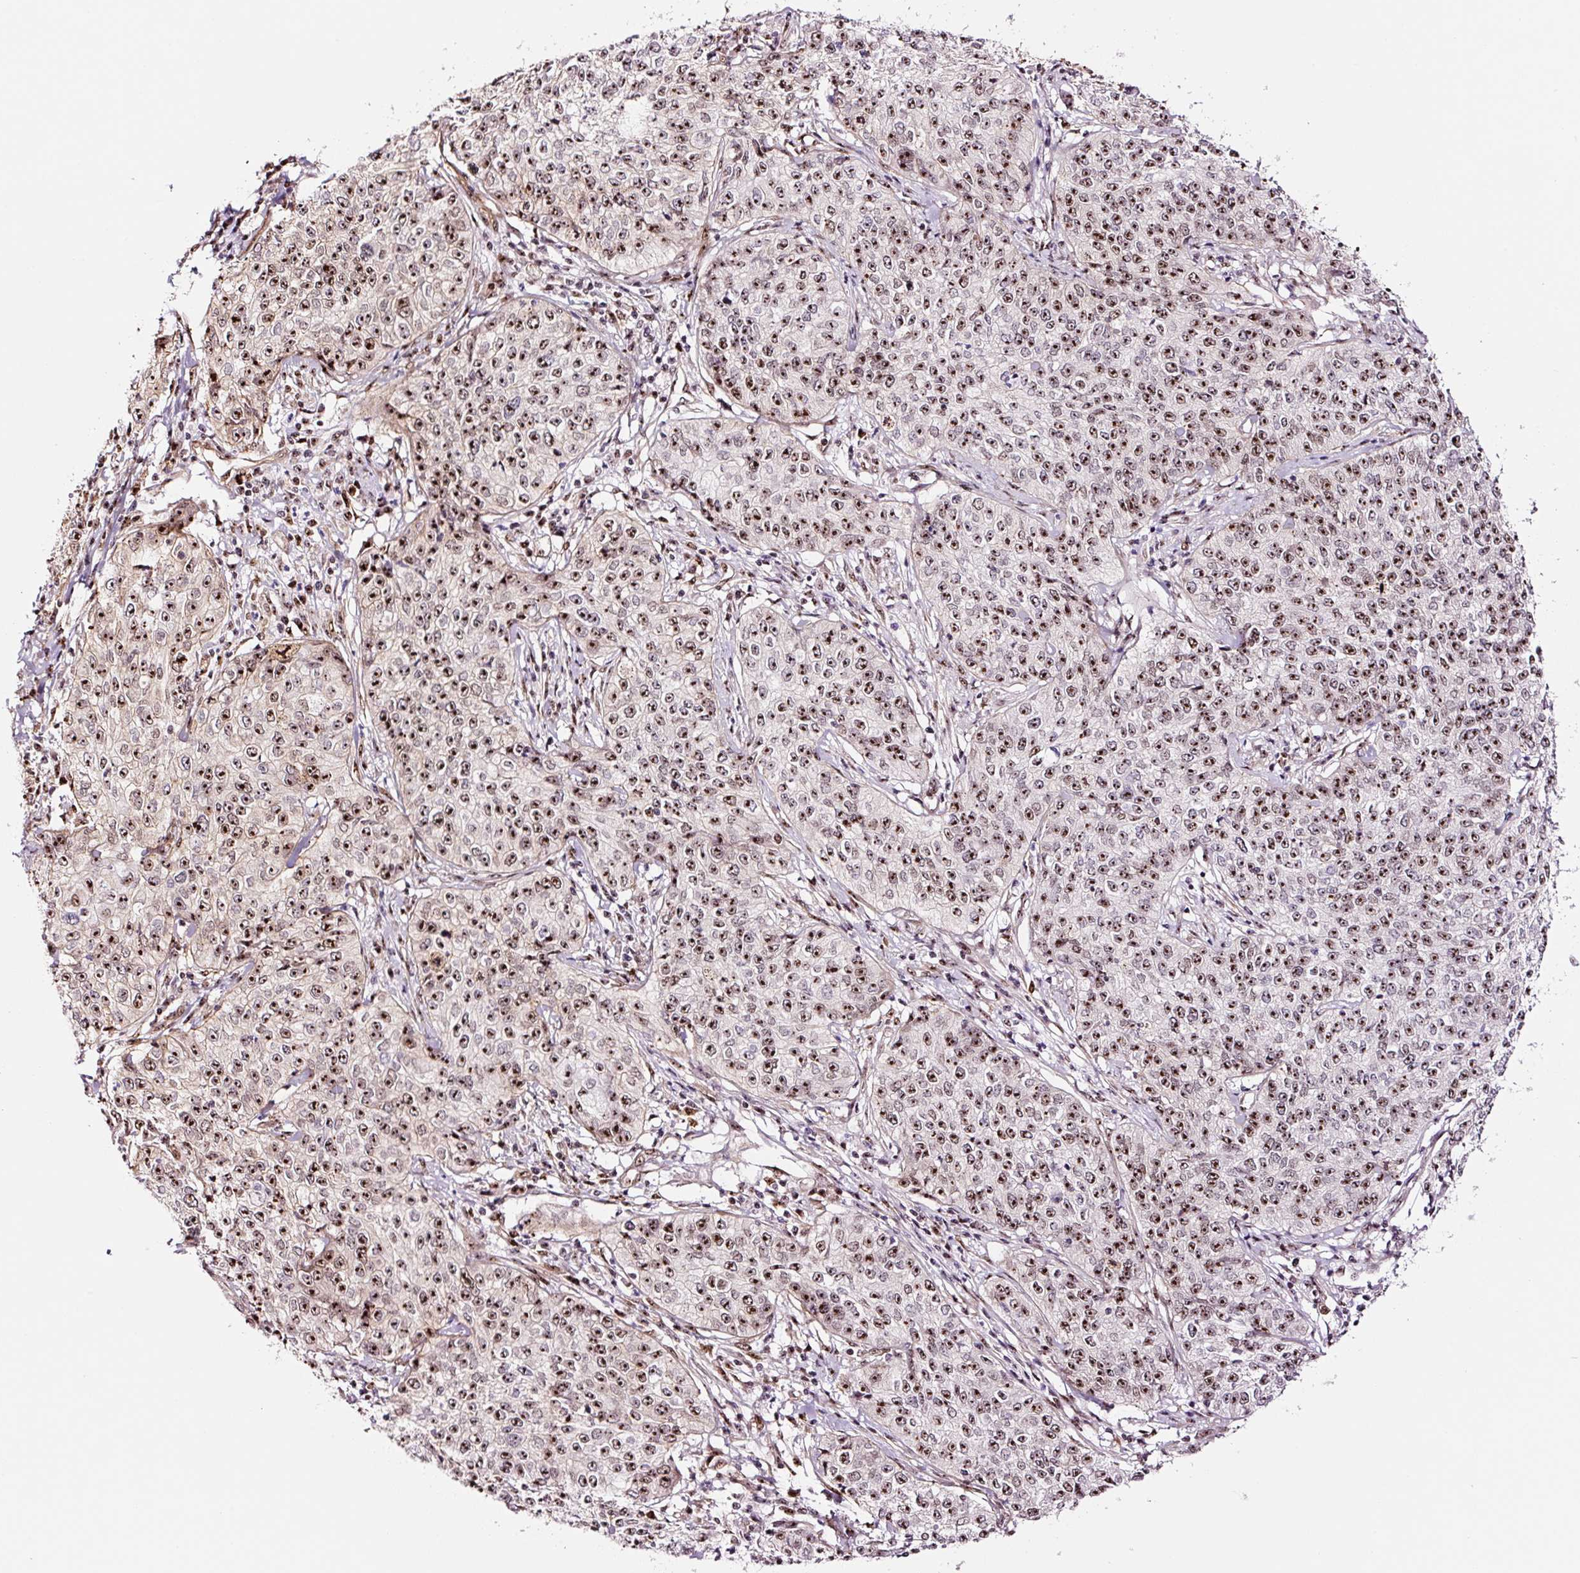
{"staining": {"intensity": "strong", "quantity": ">75%", "location": "nuclear"}, "tissue": "cervical cancer", "cell_type": "Tumor cells", "image_type": "cancer", "snomed": [{"axis": "morphology", "description": "Squamous cell carcinoma, NOS"}, {"axis": "topography", "description": "Cervix"}], "caption": "Strong nuclear positivity is appreciated in approximately >75% of tumor cells in cervical cancer.", "gene": "GNL3", "patient": {"sex": "female", "age": 35}}